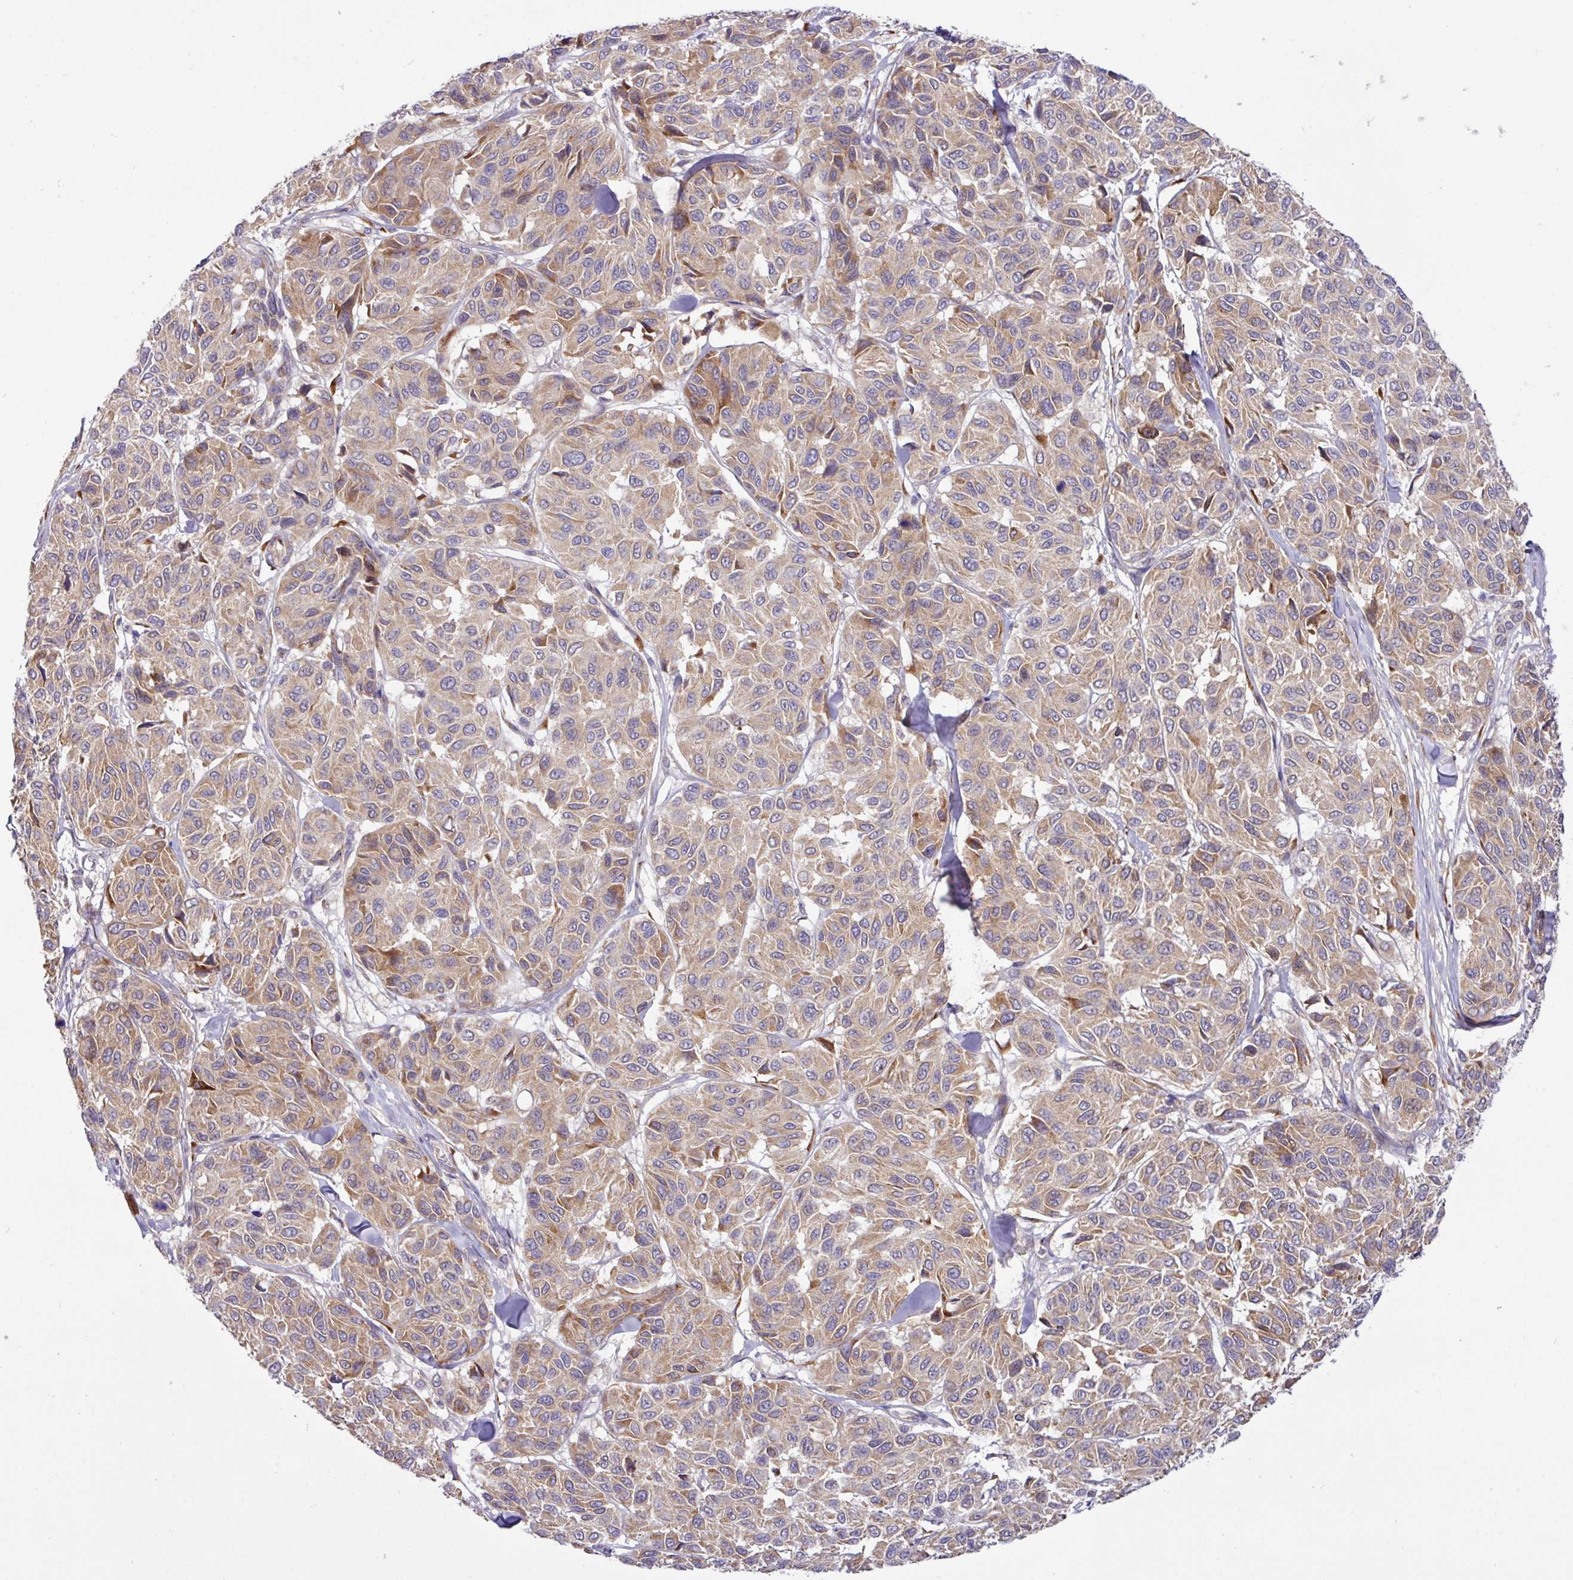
{"staining": {"intensity": "weak", "quantity": ">75%", "location": "cytoplasmic/membranous"}, "tissue": "melanoma", "cell_type": "Tumor cells", "image_type": "cancer", "snomed": [{"axis": "morphology", "description": "Malignant melanoma, NOS"}, {"axis": "topography", "description": "Skin"}], "caption": "Immunohistochemical staining of human malignant melanoma shows weak cytoplasmic/membranous protein expression in about >75% of tumor cells.", "gene": "TM2D2", "patient": {"sex": "female", "age": 66}}